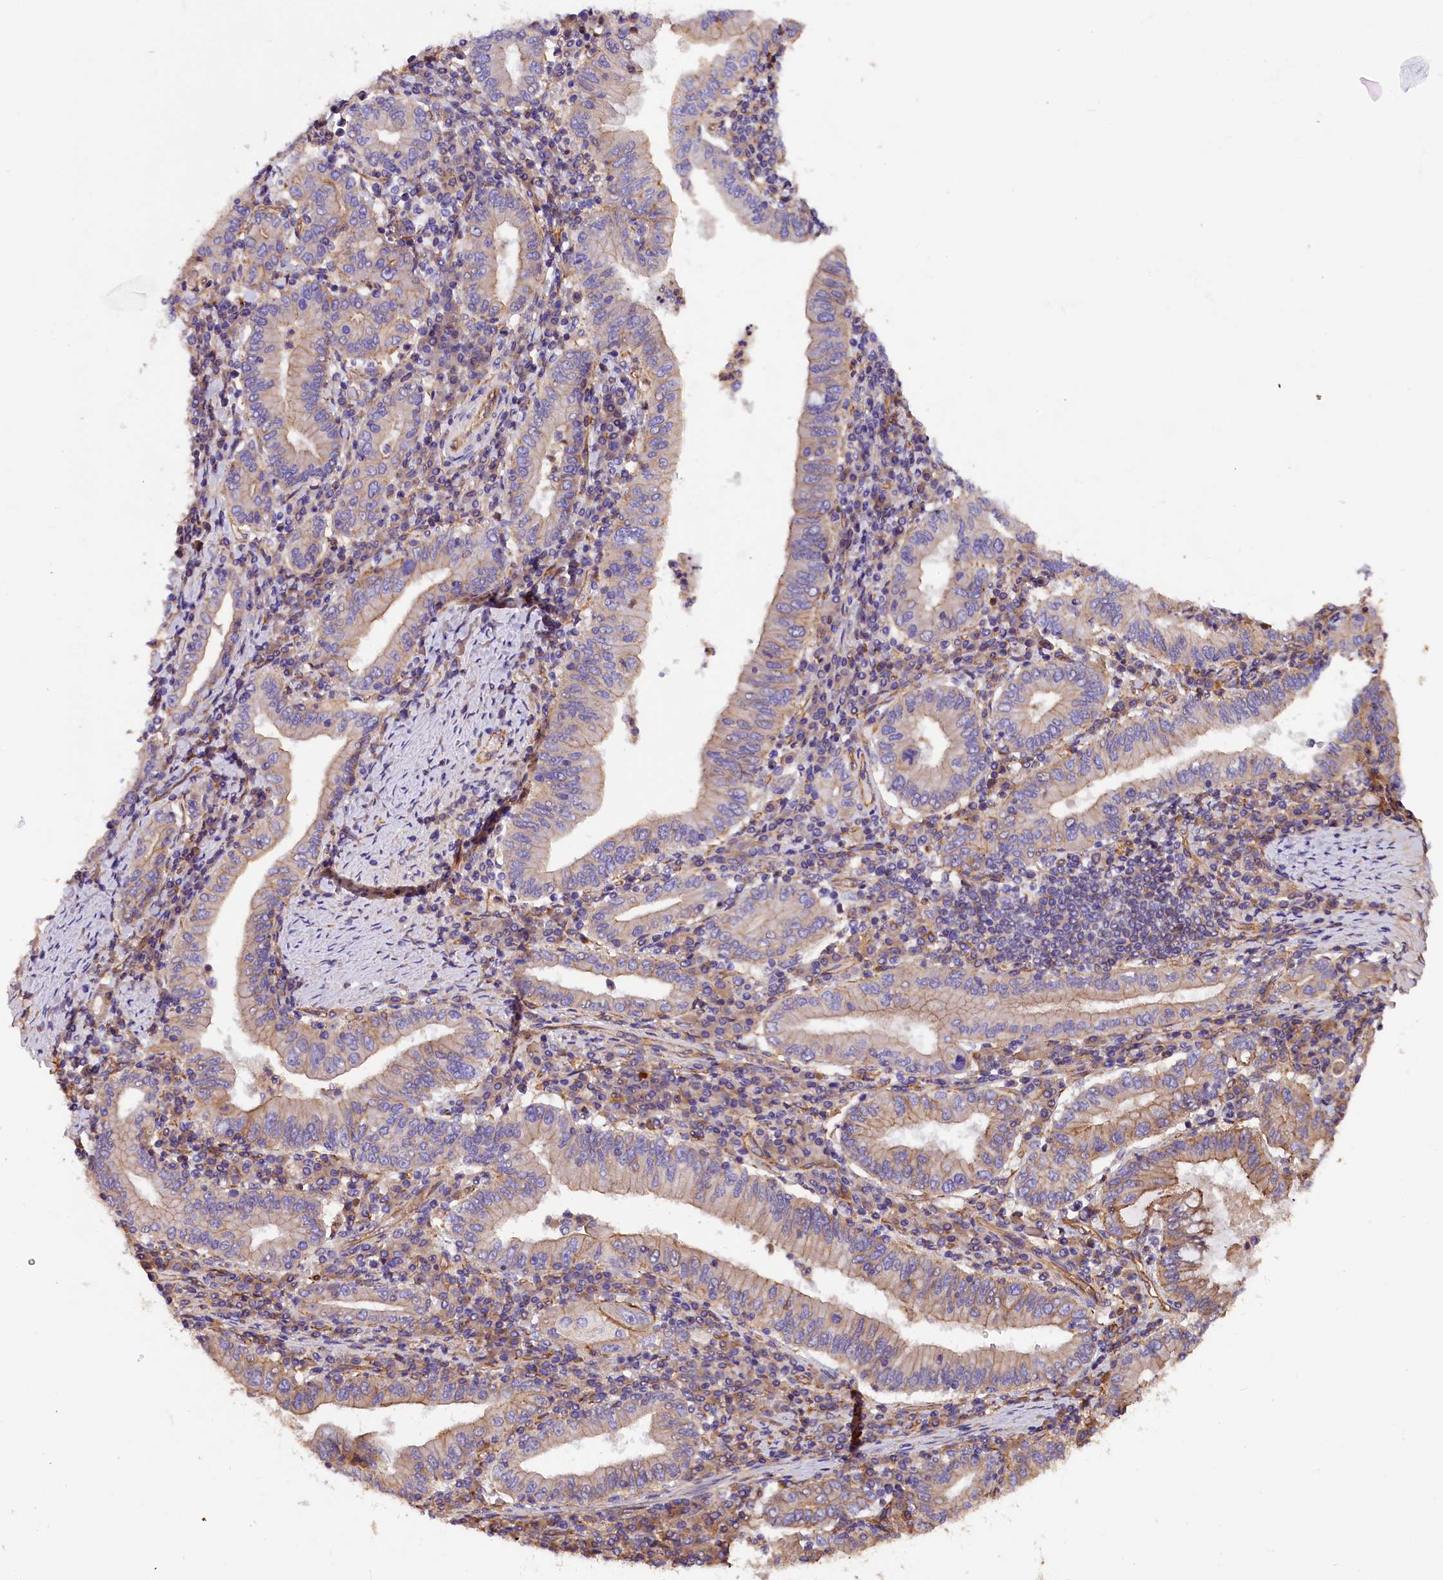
{"staining": {"intensity": "weak", "quantity": "25%-75%", "location": "cytoplasmic/membranous"}, "tissue": "stomach cancer", "cell_type": "Tumor cells", "image_type": "cancer", "snomed": [{"axis": "morphology", "description": "Normal tissue, NOS"}, {"axis": "morphology", "description": "Adenocarcinoma, NOS"}, {"axis": "topography", "description": "Esophagus"}, {"axis": "topography", "description": "Stomach, upper"}, {"axis": "topography", "description": "Peripheral nerve tissue"}], "caption": "Immunohistochemical staining of stomach cancer demonstrates weak cytoplasmic/membranous protein staining in approximately 25%-75% of tumor cells.", "gene": "ERMARD", "patient": {"sex": "male", "age": 62}}